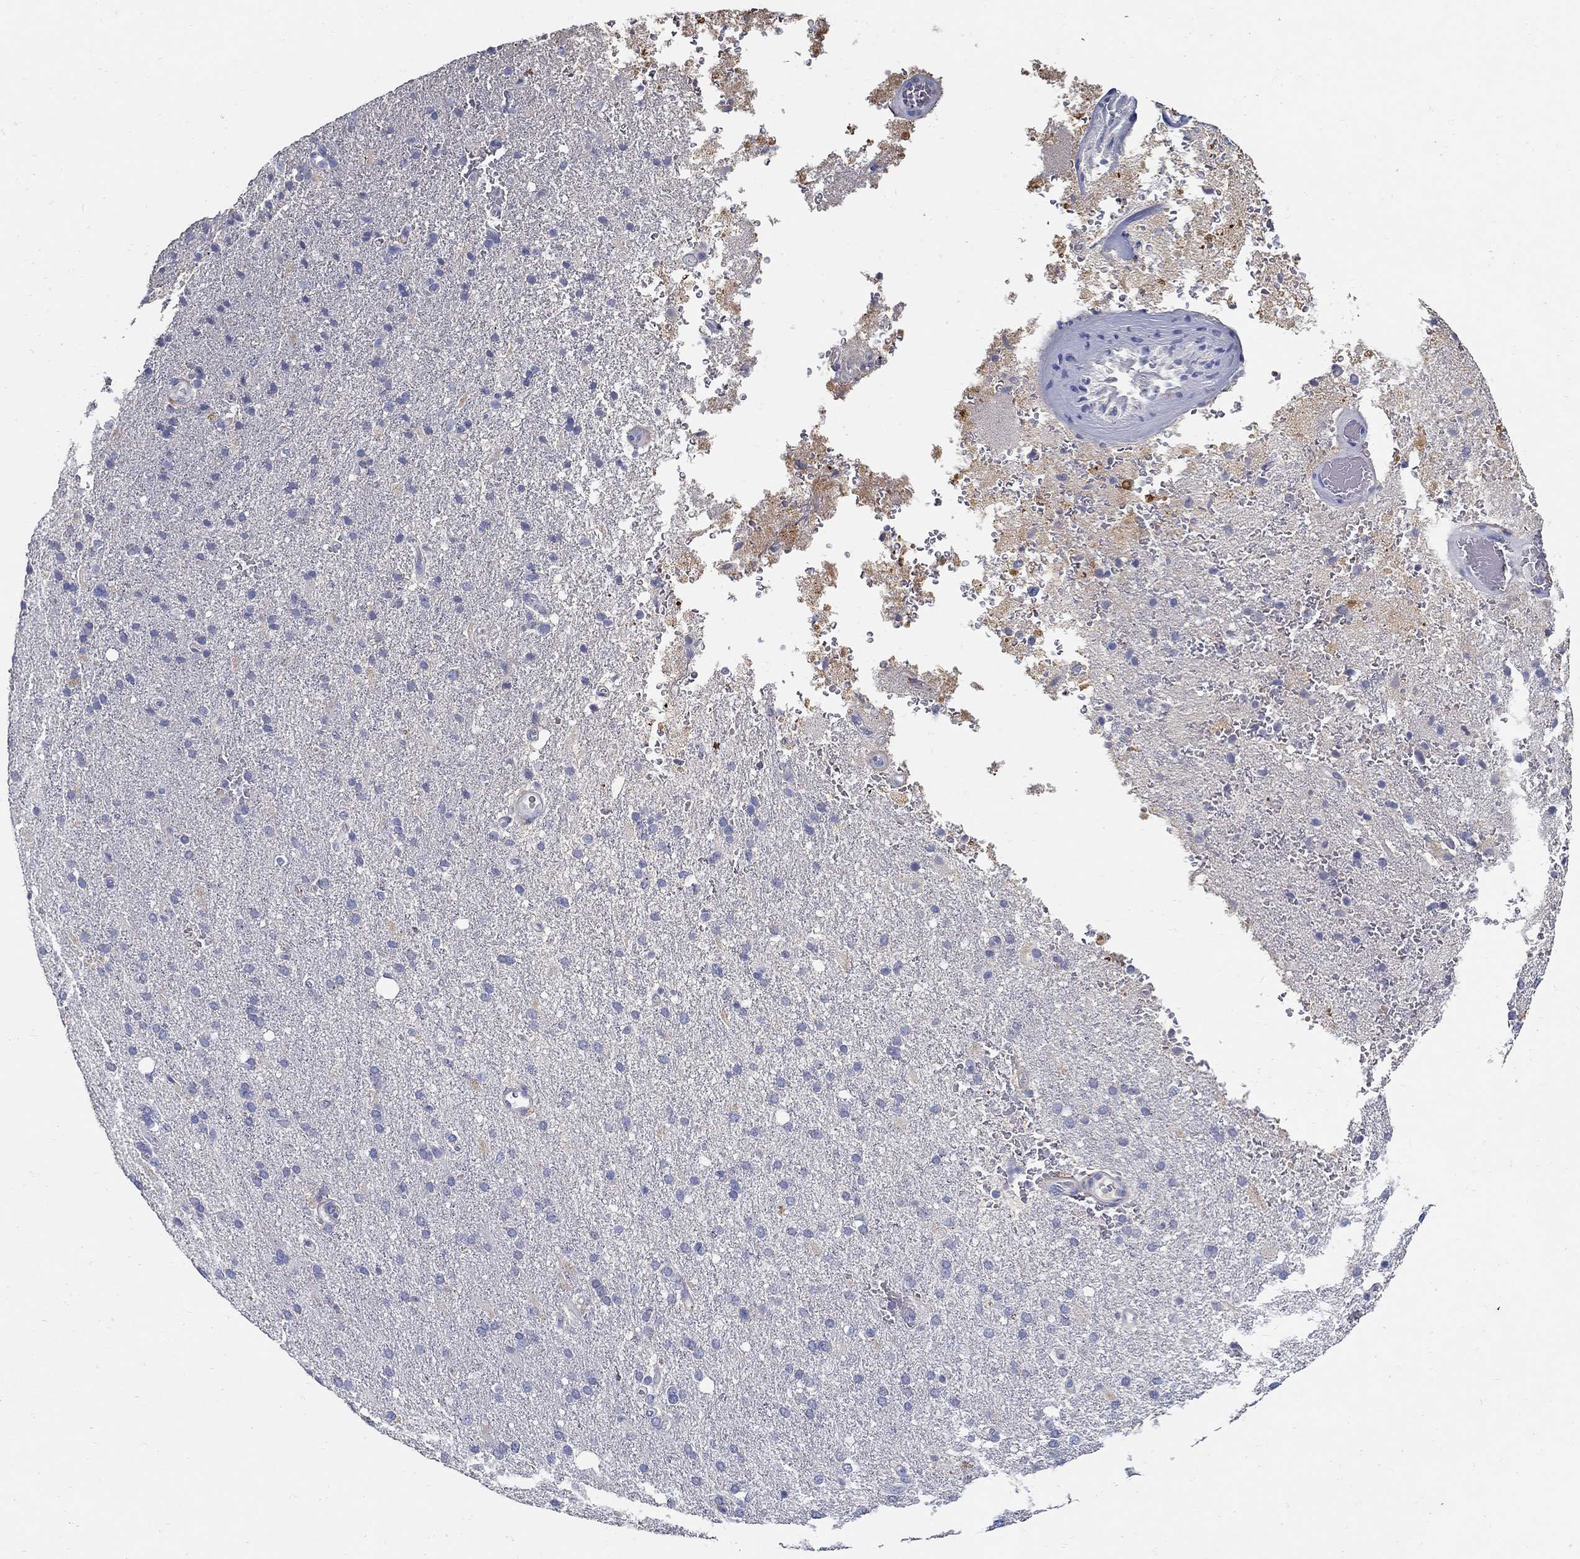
{"staining": {"intensity": "negative", "quantity": "none", "location": "none"}, "tissue": "cerebral cortex", "cell_type": "Endothelial cells", "image_type": "normal", "snomed": [{"axis": "morphology", "description": "Normal tissue, NOS"}, {"axis": "morphology", "description": "Glioma, malignant, High grade"}, {"axis": "topography", "description": "Cerebral cortex"}], "caption": "Endothelial cells are negative for protein expression in unremarkable human cerebral cortex. (DAB (3,3'-diaminobenzidine) immunohistochemistry (IHC) with hematoxylin counter stain).", "gene": "TGFBI", "patient": {"sex": "male", "age": 77}}